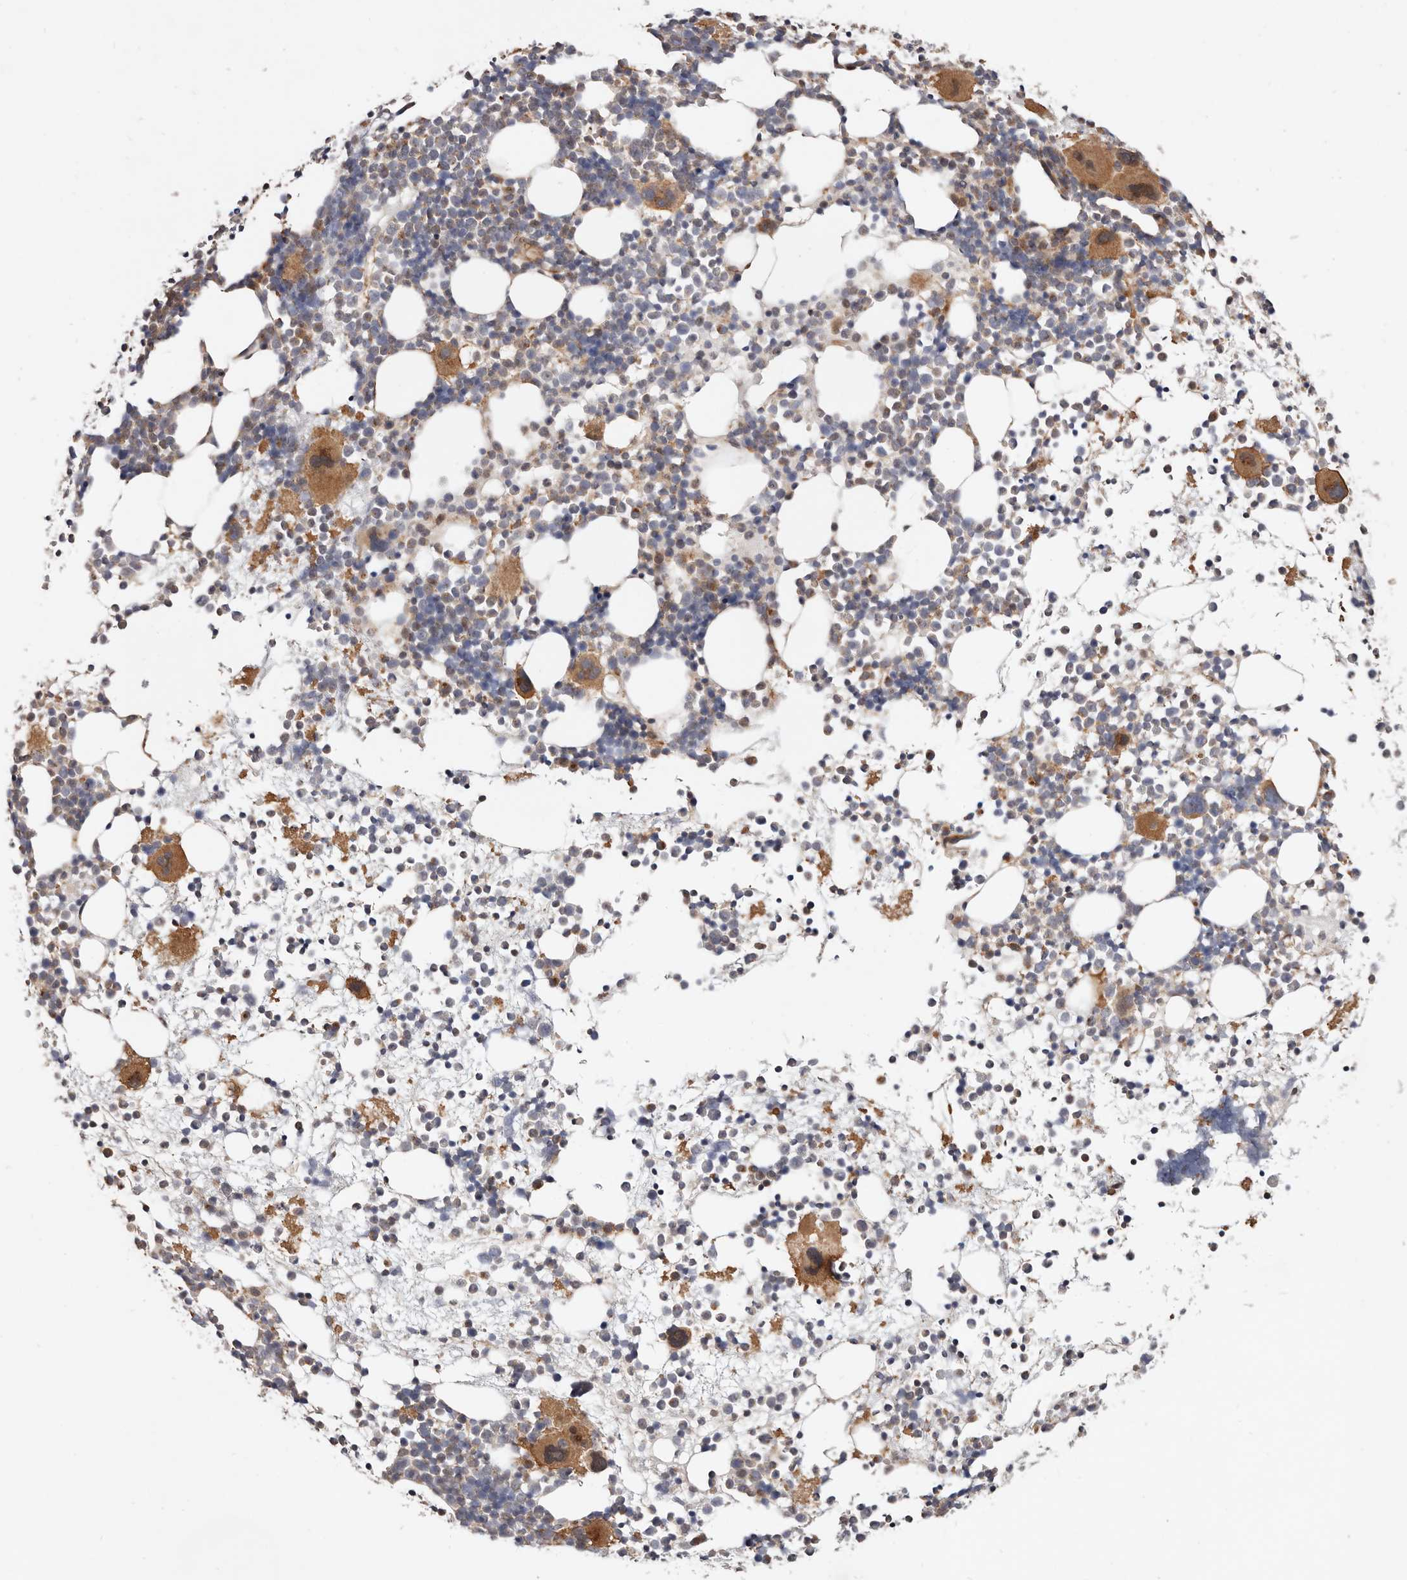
{"staining": {"intensity": "moderate", "quantity": "<25%", "location": "cytoplasmic/membranous"}, "tissue": "bone marrow", "cell_type": "Hematopoietic cells", "image_type": "normal", "snomed": [{"axis": "morphology", "description": "Normal tissue, NOS"}, {"axis": "topography", "description": "Bone marrow"}], "caption": "An immunohistochemistry histopathology image of unremarkable tissue is shown. Protein staining in brown labels moderate cytoplasmic/membranous positivity in bone marrow within hematopoietic cells.", "gene": "USP33", "patient": {"sex": "female", "age": 57}}